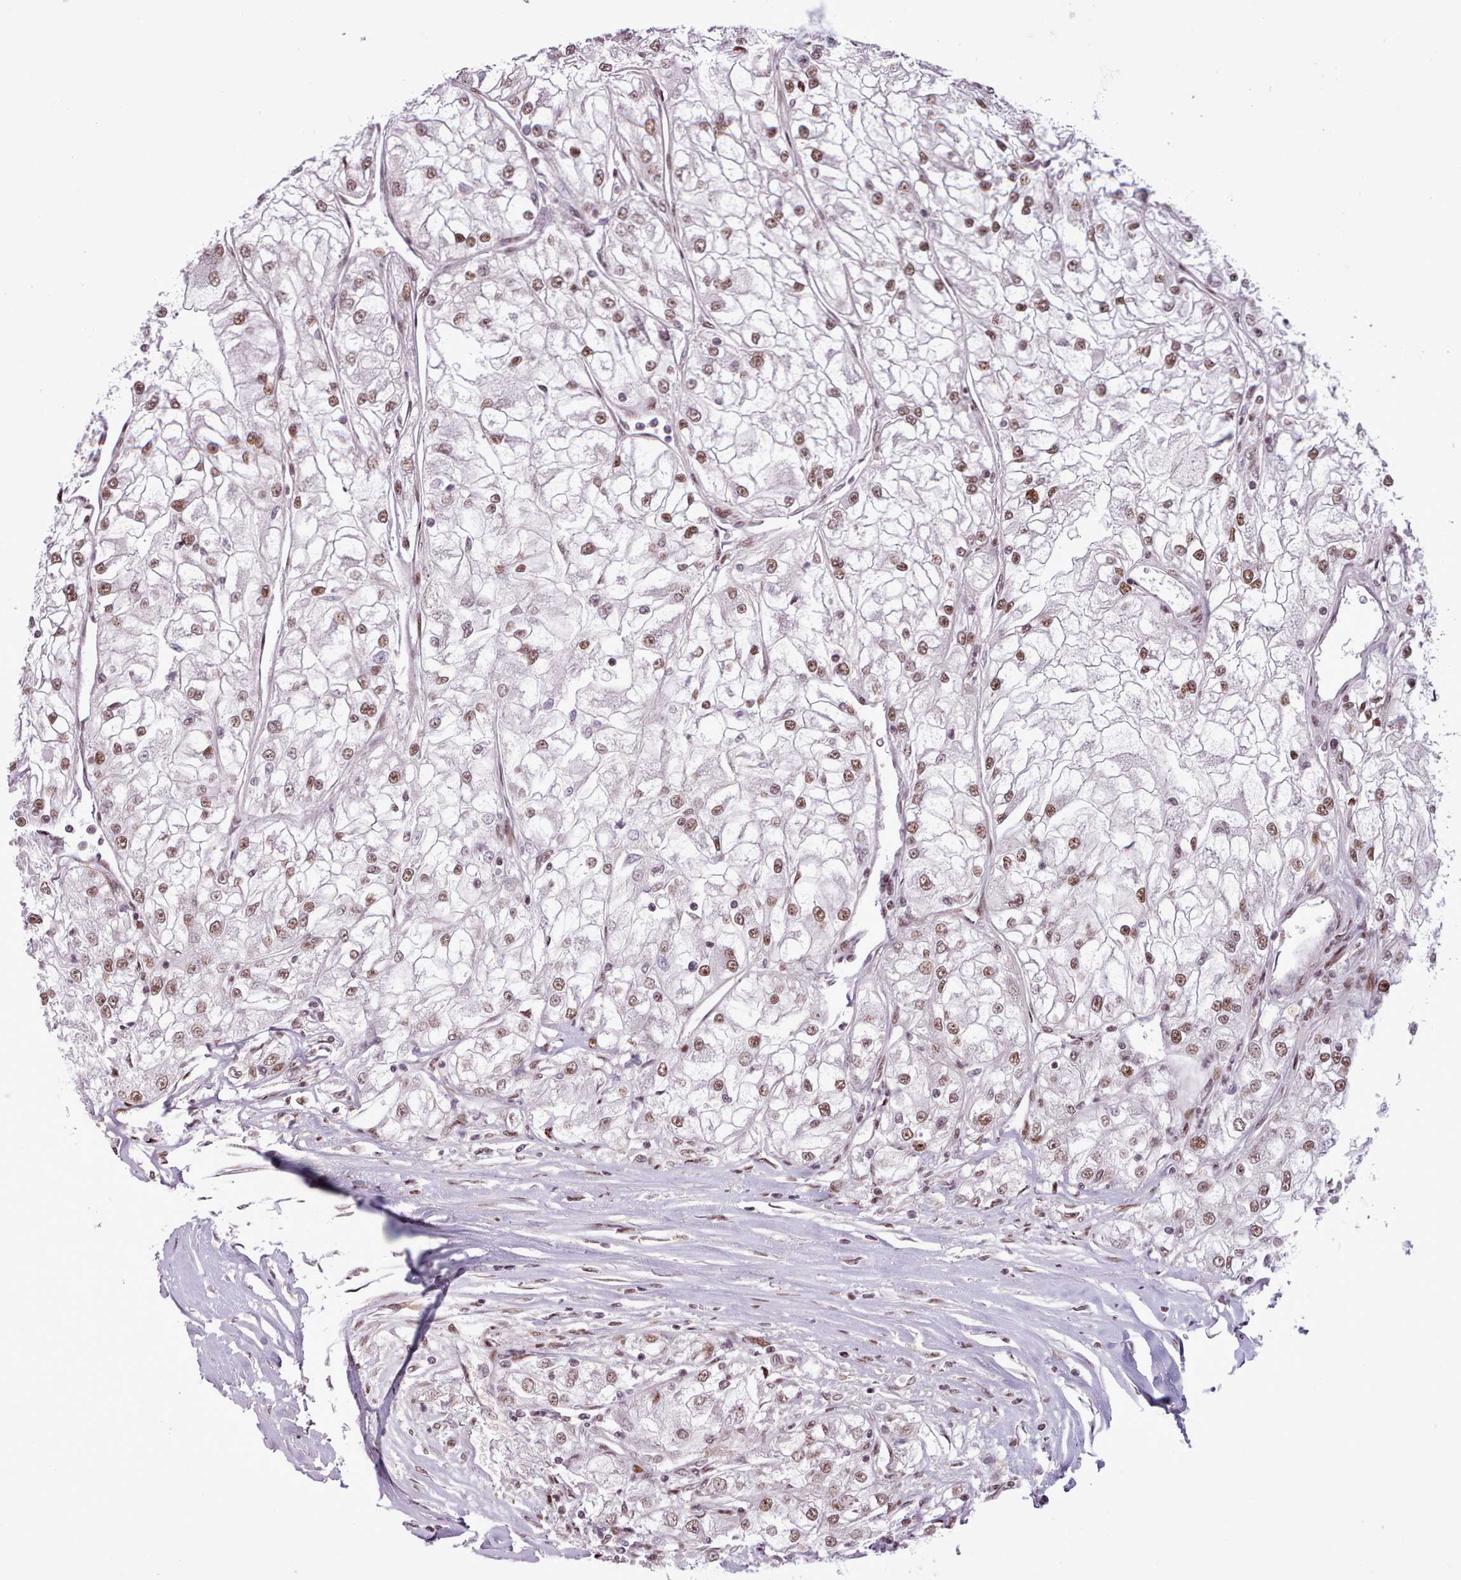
{"staining": {"intensity": "moderate", "quantity": ">75%", "location": "nuclear"}, "tissue": "renal cancer", "cell_type": "Tumor cells", "image_type": "cancer", "snomed": [{"axis": "morphology", "description": "Adenocarcinoma, NOS"}, {"axis": "topography", "description": "Kidney"}], "caption": "Renal adenocarcinoma stained with a protein marker exhibits moderate staining in tumor cells.", "gene": "SRSF4", "patient": {"sex": "female", "age": 72}}